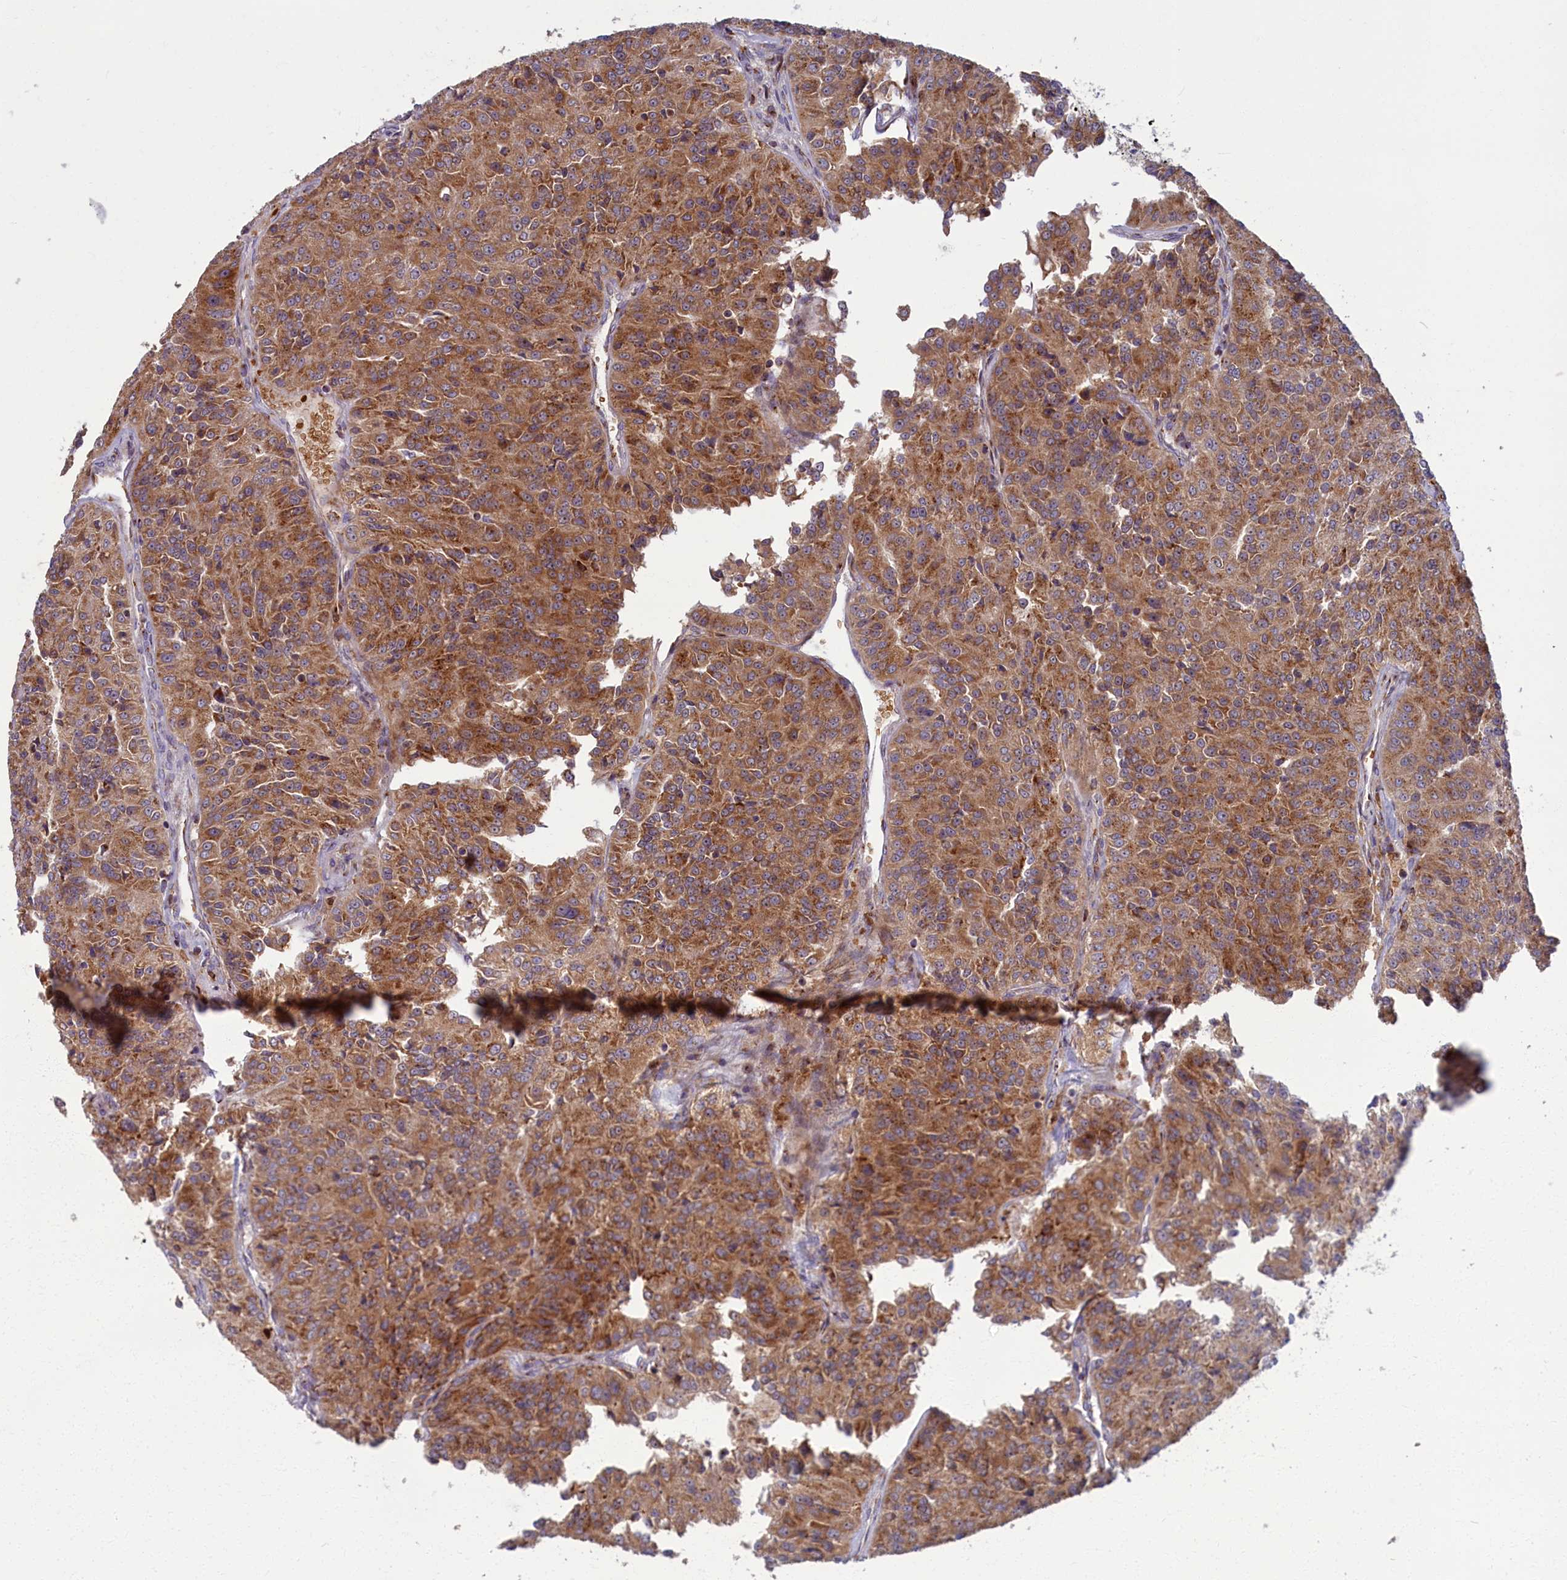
{"staining": {"intensity": "moderate", "quantity": ">75%", "location": "cytoplasmic/membranous"}, "tissue": "renal cancer", "cell_type": "Tumor cells", "image_type": "cancer", "snomed": [{"axis": "morphology", "description": "Adenocarcinoma, NOS"}, {"axis": "topography", "description": "Kidney"}], "caption": "Immunohistochemistry staining of renal adenocarcinoma, which shows medium levels of moderate cytoplasmic/membranous positivity in about >75% of tumor cells indicating moderate cytoplasmic/membranous protein expression. The staining was performed using DAB (3,3'-diaminobenzidine) (brown) for protein detection and nuclei were counterstained in hematoxylin (blue).", "gene": "BLVRB", "patient": {"sex": "female", "age": 63}}